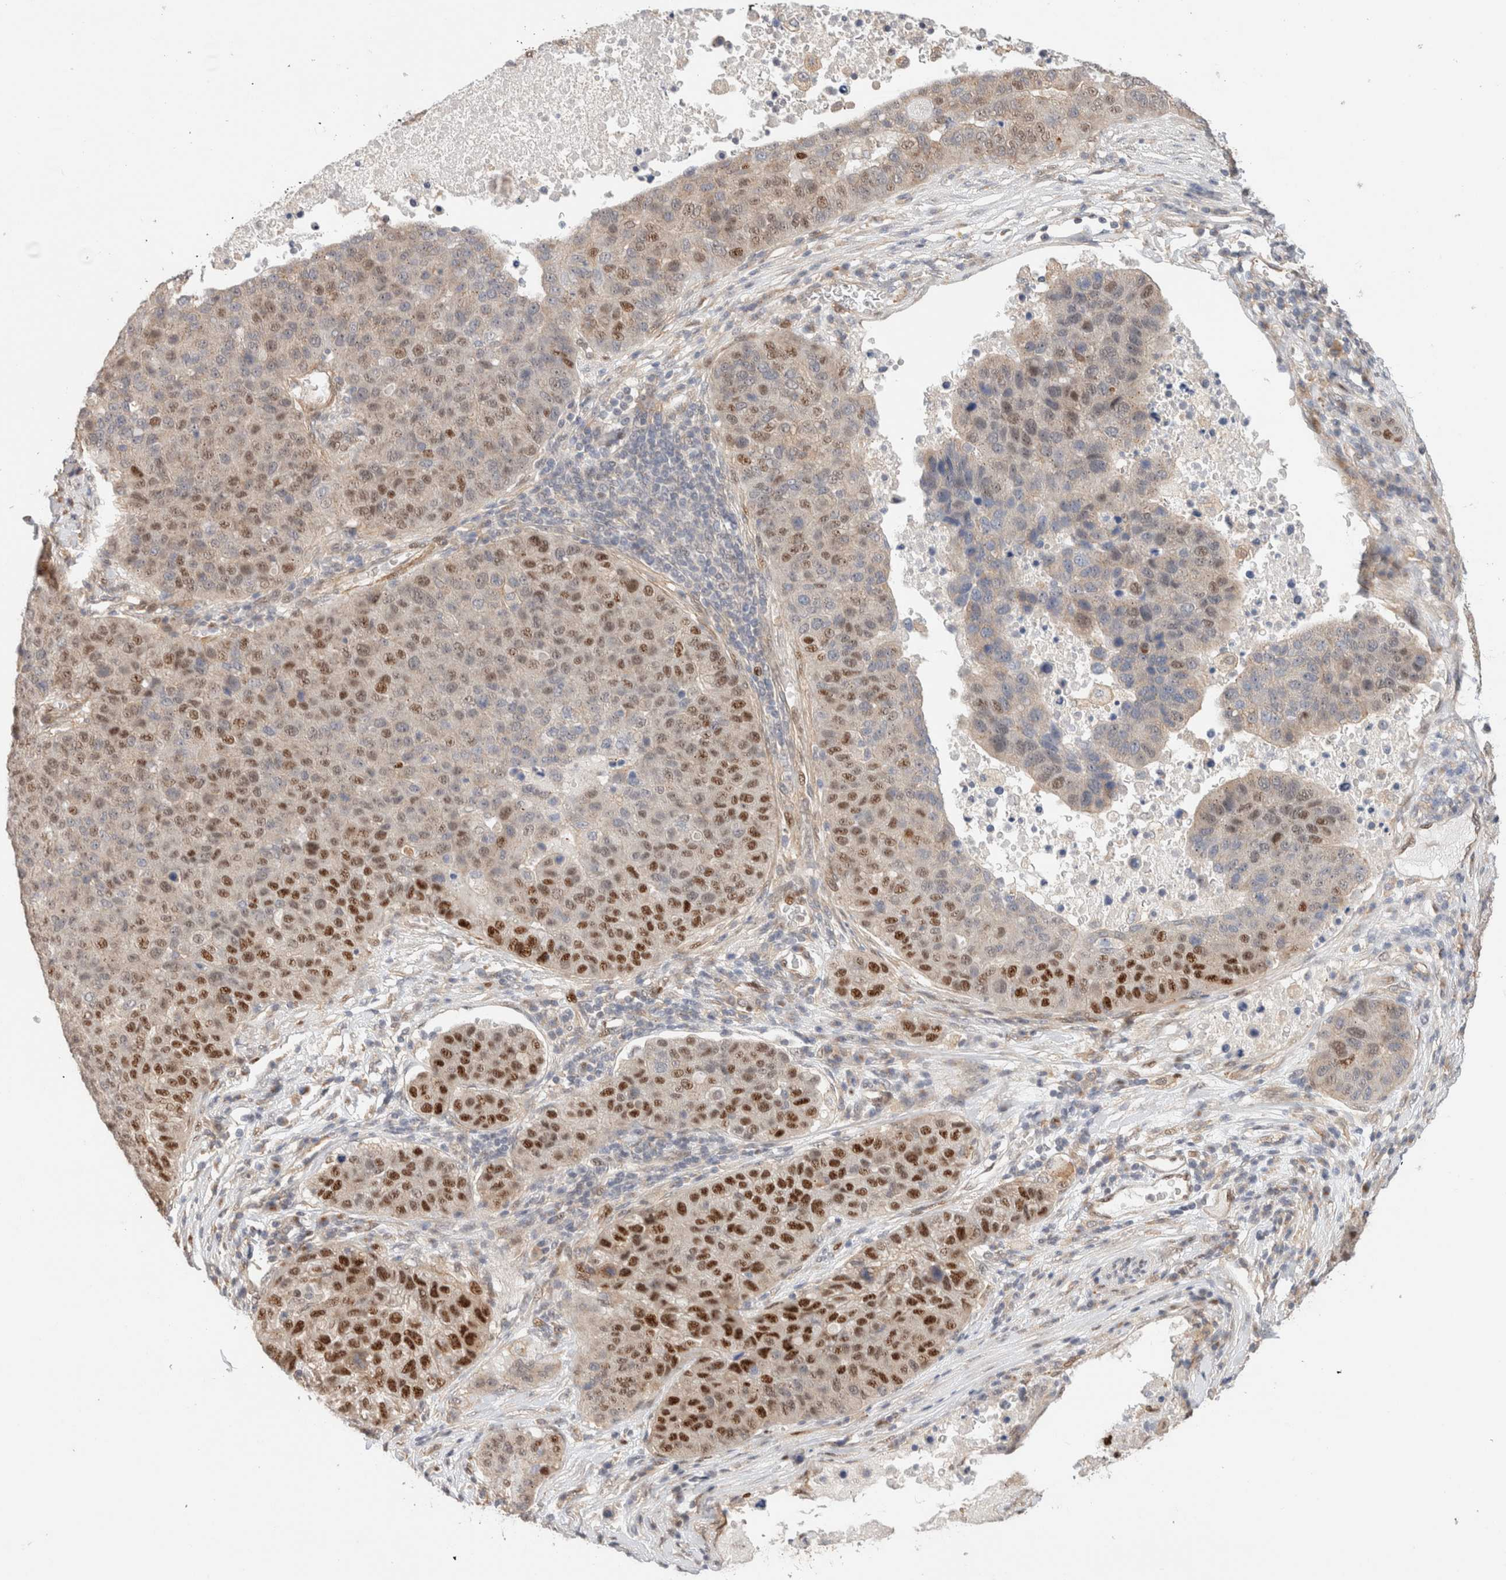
{"staining": {"intensity": "strong", "quantity": "25%-75%", "location": "nuclear"}, "tissue": "pancreatic cancer", "cell_type": "Tumor cells", "image_type": "cancer", "snomed": [{"axis": "morphology", "description": "Adenocarcinoma, NOS"}, {"axis": "topography", "description": "Pancreas"}], "caption": "IHC staining of pancreatic adenocarcinoma, which shows high levels of strong nuclear staining in approximately 25%-75% of tumor cells indicating strong nuclear protein positivity. The staining was performed using DAB (3,3'-diaminobenzidine) (brown) for protein detection and nuclei were counterstained in hematoxylin (blue).", "gene": "ID3", "patient": {"sex": "female", "age": 61}}